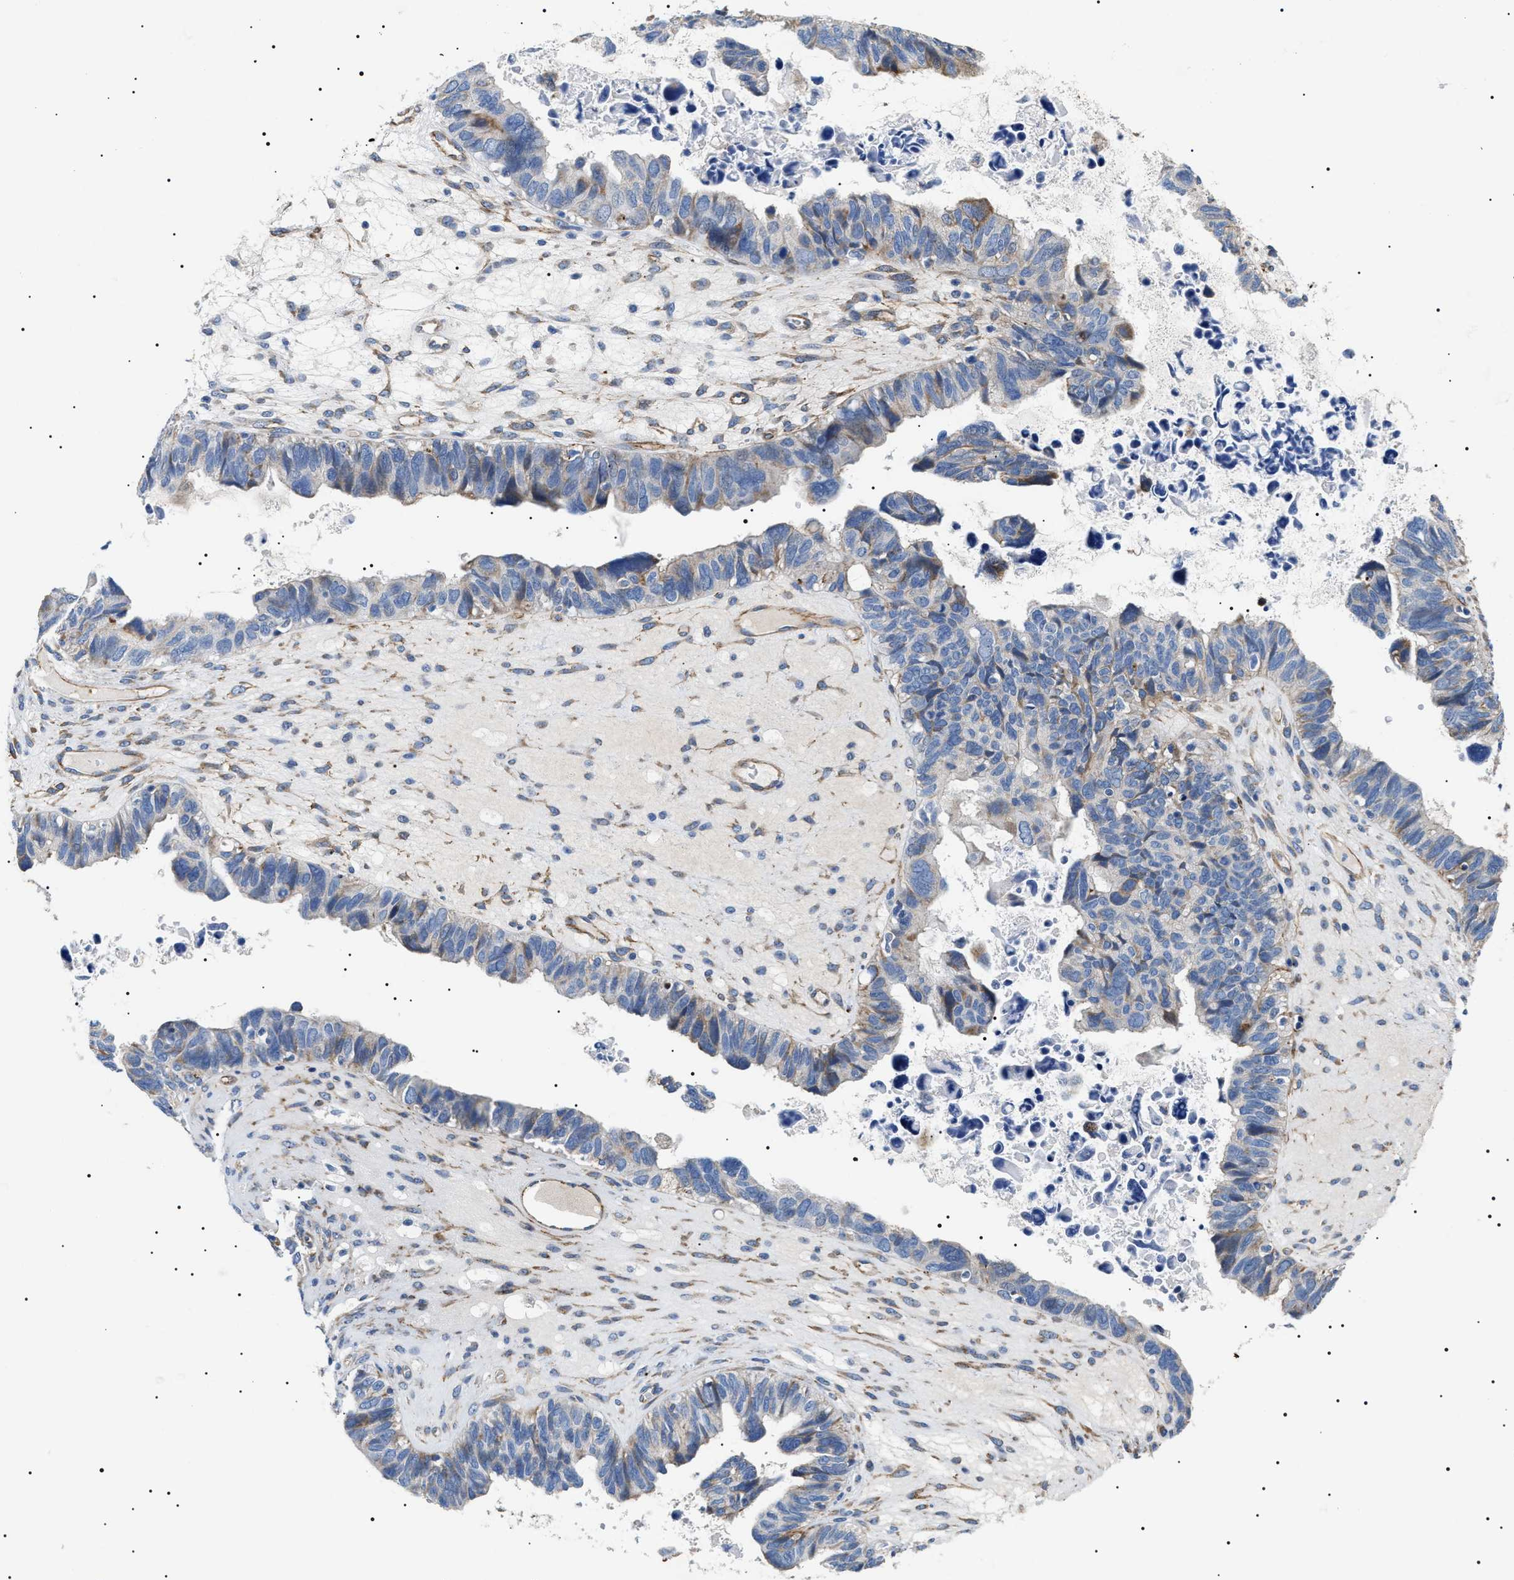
{"staining": {"intensity": "weak", "quantity": "<25%", "location": "cytoplasmic/membranous"}, "tissue": "ovarian cancer", "cell_type": "Tumor cells", "image_type": "cancer", "snomed": [{"axis": "morphology", "description": "Cystadenocarcinoma, serous, NOS"}, {"axis": "topography", "description": "Ovary"}], "caption": "Tumor cells are negative for brown protein staining in ovarian serous cystadenocarcinoma.", "gene": "TMEM222", "patient": {"sex": "female", "age": 79}}